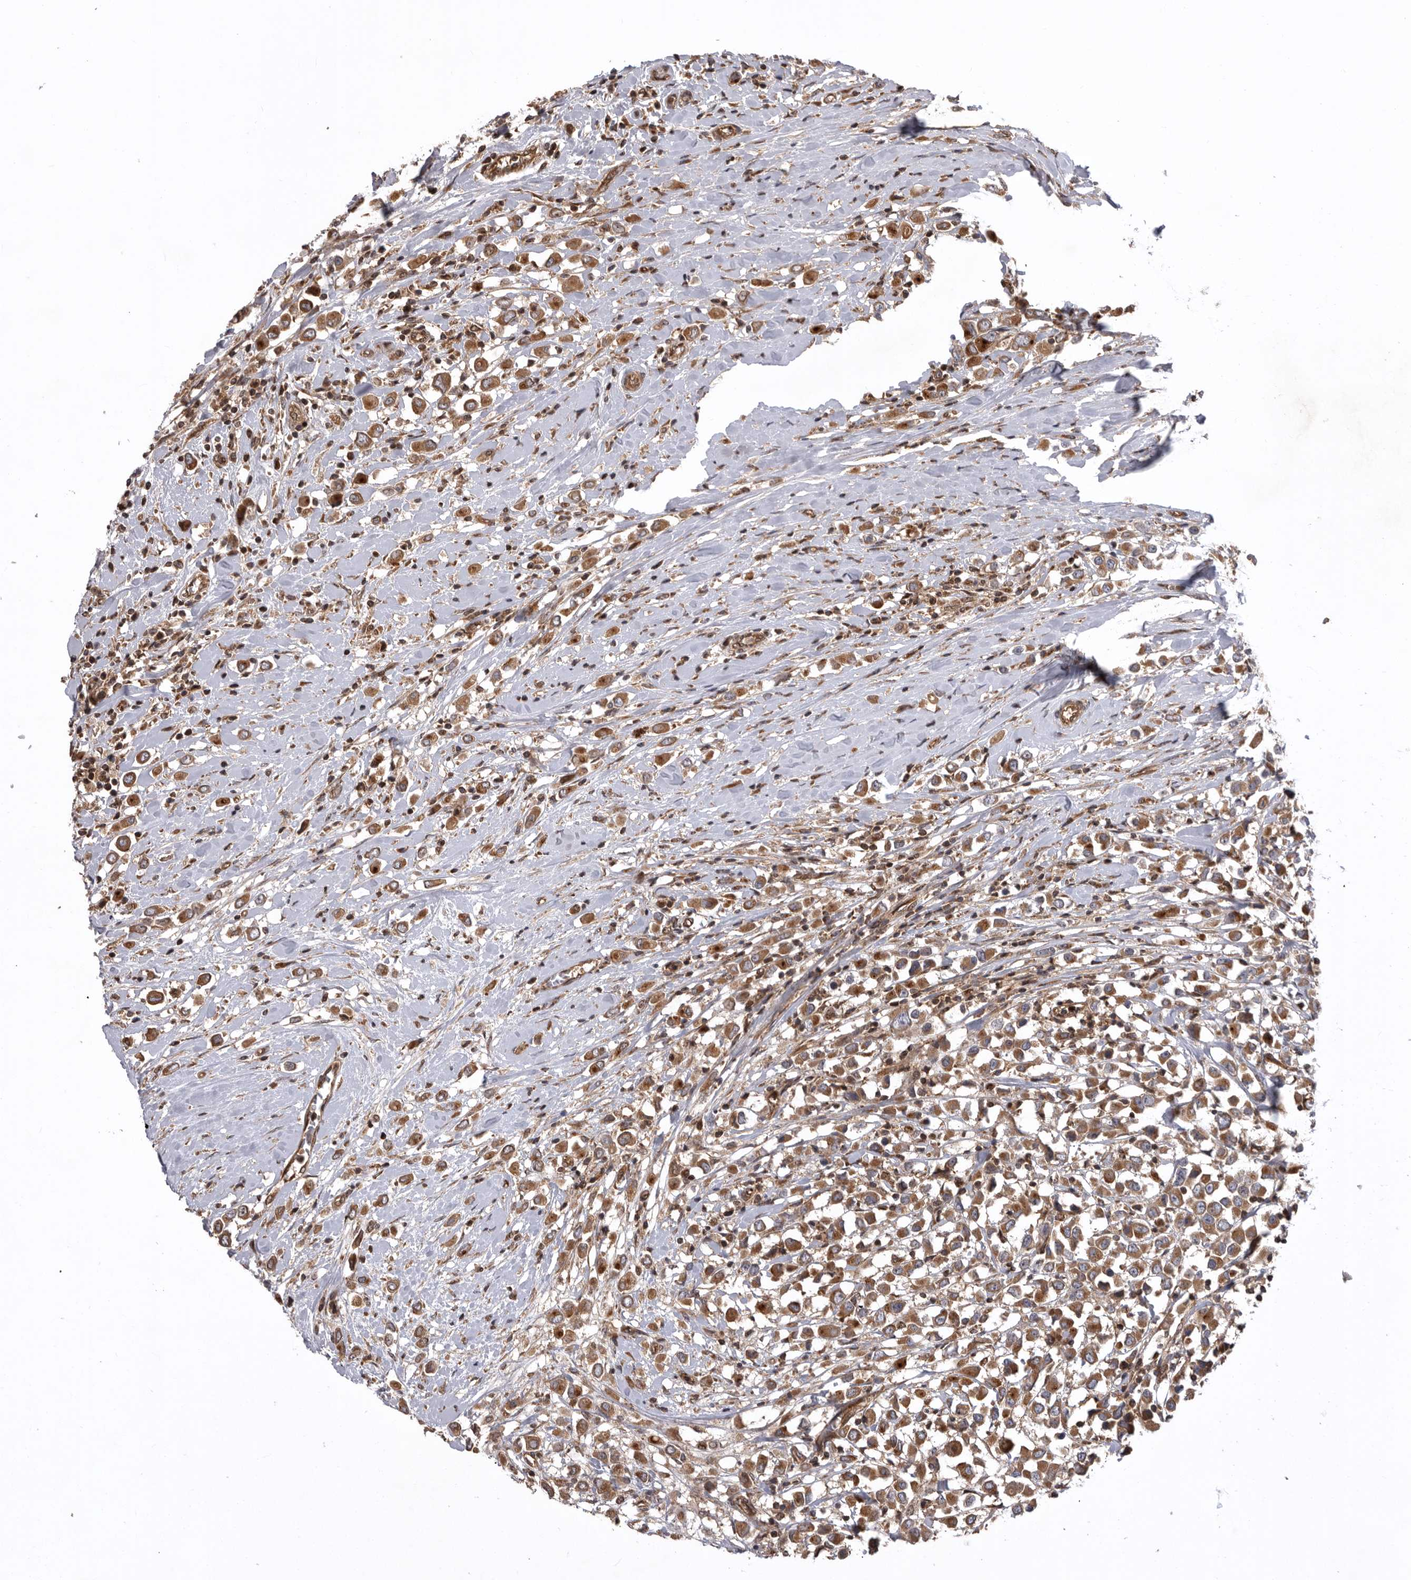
{"staining": {"intensity": "moderate", "quantity": ">75%", "location": "cytoplasmic/membranous"}, "tissue": "breast cancer", "cell_type": "Tumor cells", "image_type": "cancer", "snomed": [{"axis": "morphology", "description": "Duct carcinoma"}, {"axis": "topography", "description": "Breast"}], "caption": "A high-resolution micrograph shows immunohistochemistry staining of breast intraductal carcinoma, which demonstrates moderate cytoplasmic/membranous expression in approximately >75% of tumor cells.", "gene": "DHDDS", "patient": {"sex": "female", "age": 61}}